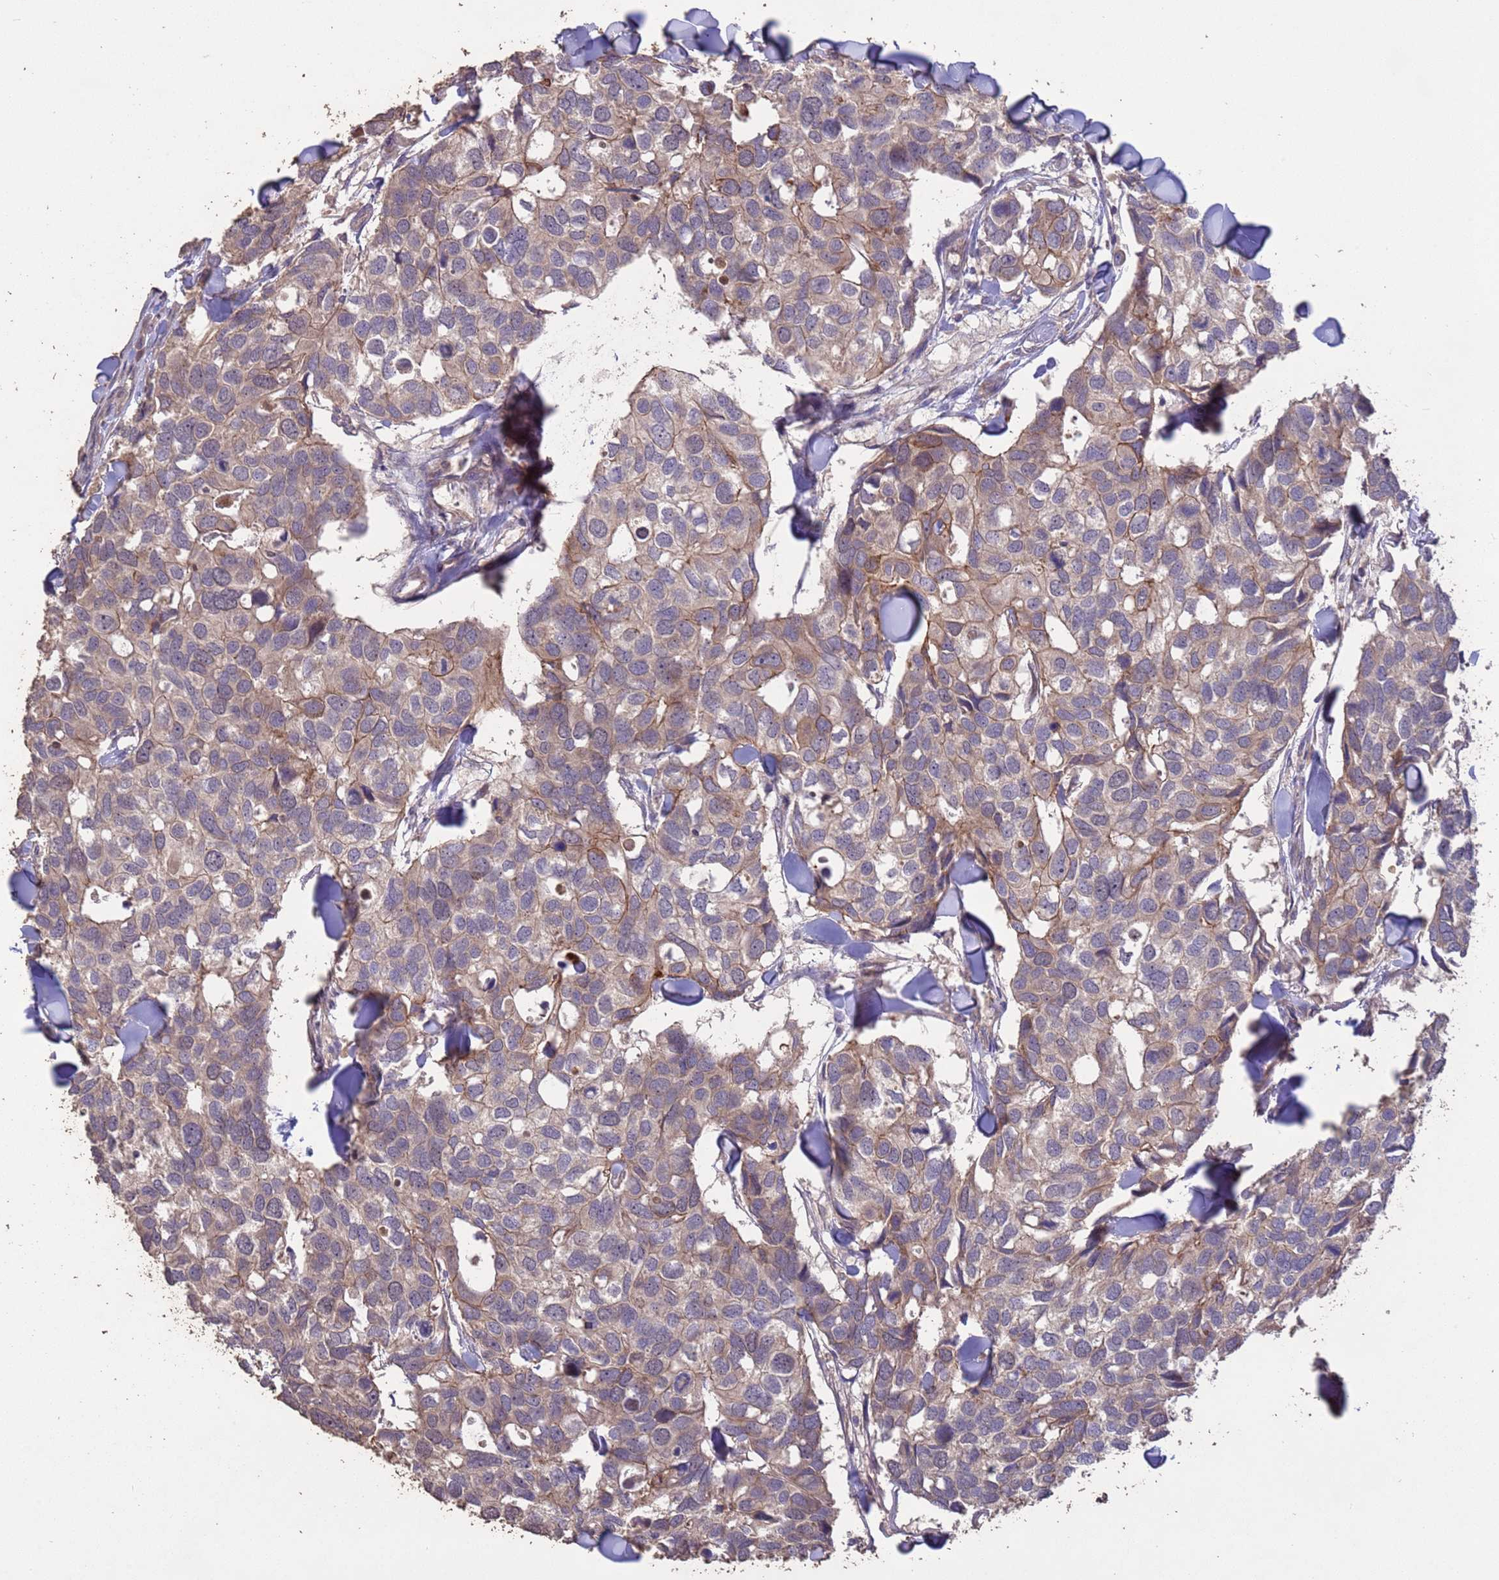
{"staining": {"intensity": "weak", "quantity": "25%-75%", "location": "cytoplasmic/membranous"}, "tissue": "breast cancer", "cell_type": "Tumor cells", "image_type": "cancer", "snomed": [{"axis": "morphology", "description": "Duct carcinoma"}, {"axis": "topography", "description": "Breast"}], "caption": "Immunohistochemistry (IHC) histopathology image of human breast cancer (intraductal carcinoma) stained for a protein (brown), which displays low levels of weak cytoplasmic/membranous positivity in about 25%-75% of tumor cells.", "gene": "SLC9B2", "patient": {"sex": "female", "age": 83}}